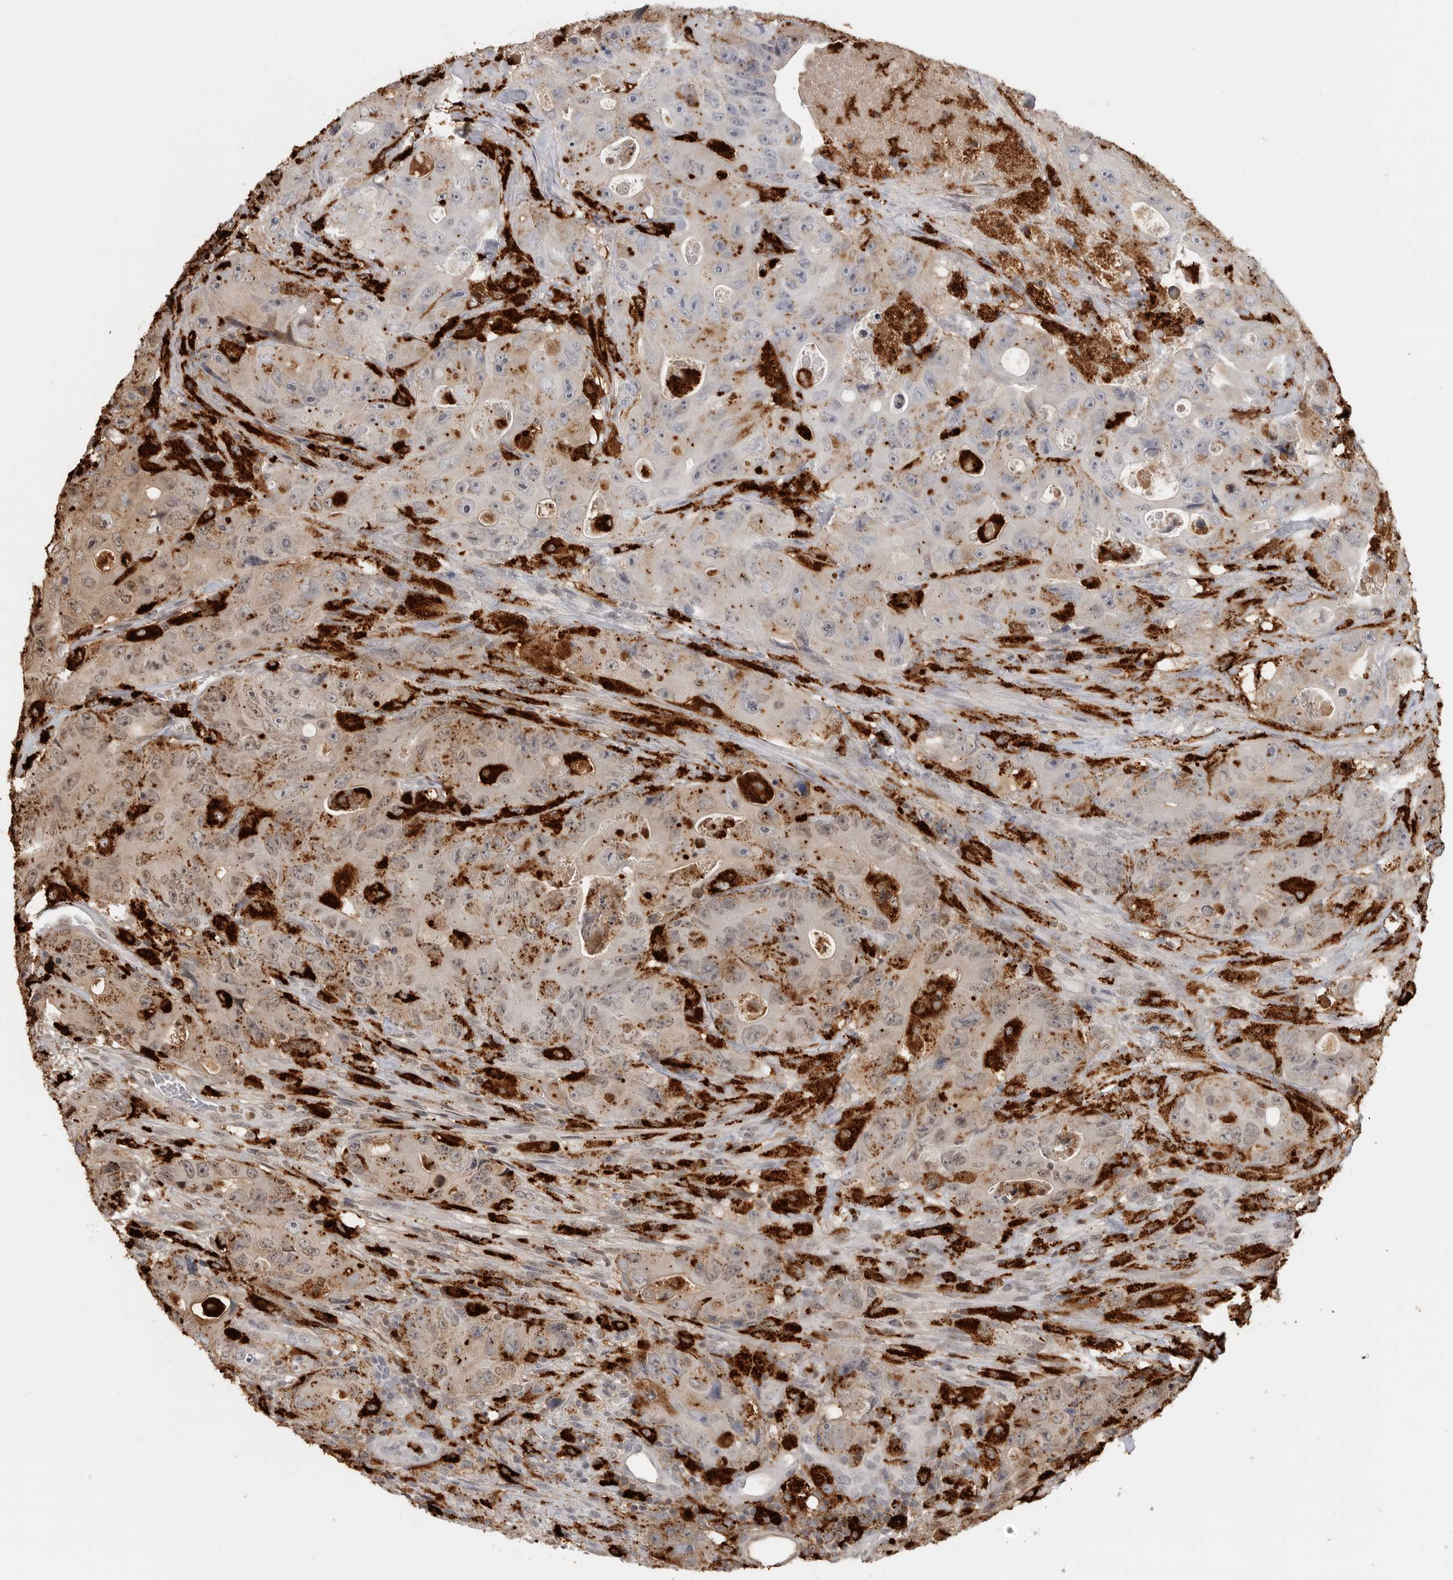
{"staining": {"intensity": "moderate", "quantity": "25%-75%", "location": "cytoplasmic/membranous"}, "tissue": "colorectal cancer", "cell_type": "Tumor cells", "image_type": "cancer", "snomed": [{"axis": "morphology", "description": "Adenocarcinoma, NOS"}, {"axis": "topography", "description": "Colon"}], "caption": "Protein staining shows moderate cytoplasmic/membranous expression in about 25%-75% of tumor cells in colorectal adenocarcinoma. (DAB (3,3'-diaminobenzidine) IHC with brightfield microscopy, high magnification).", "gene": "IFI30", "patient": {"sex": "female", "age": 46}}